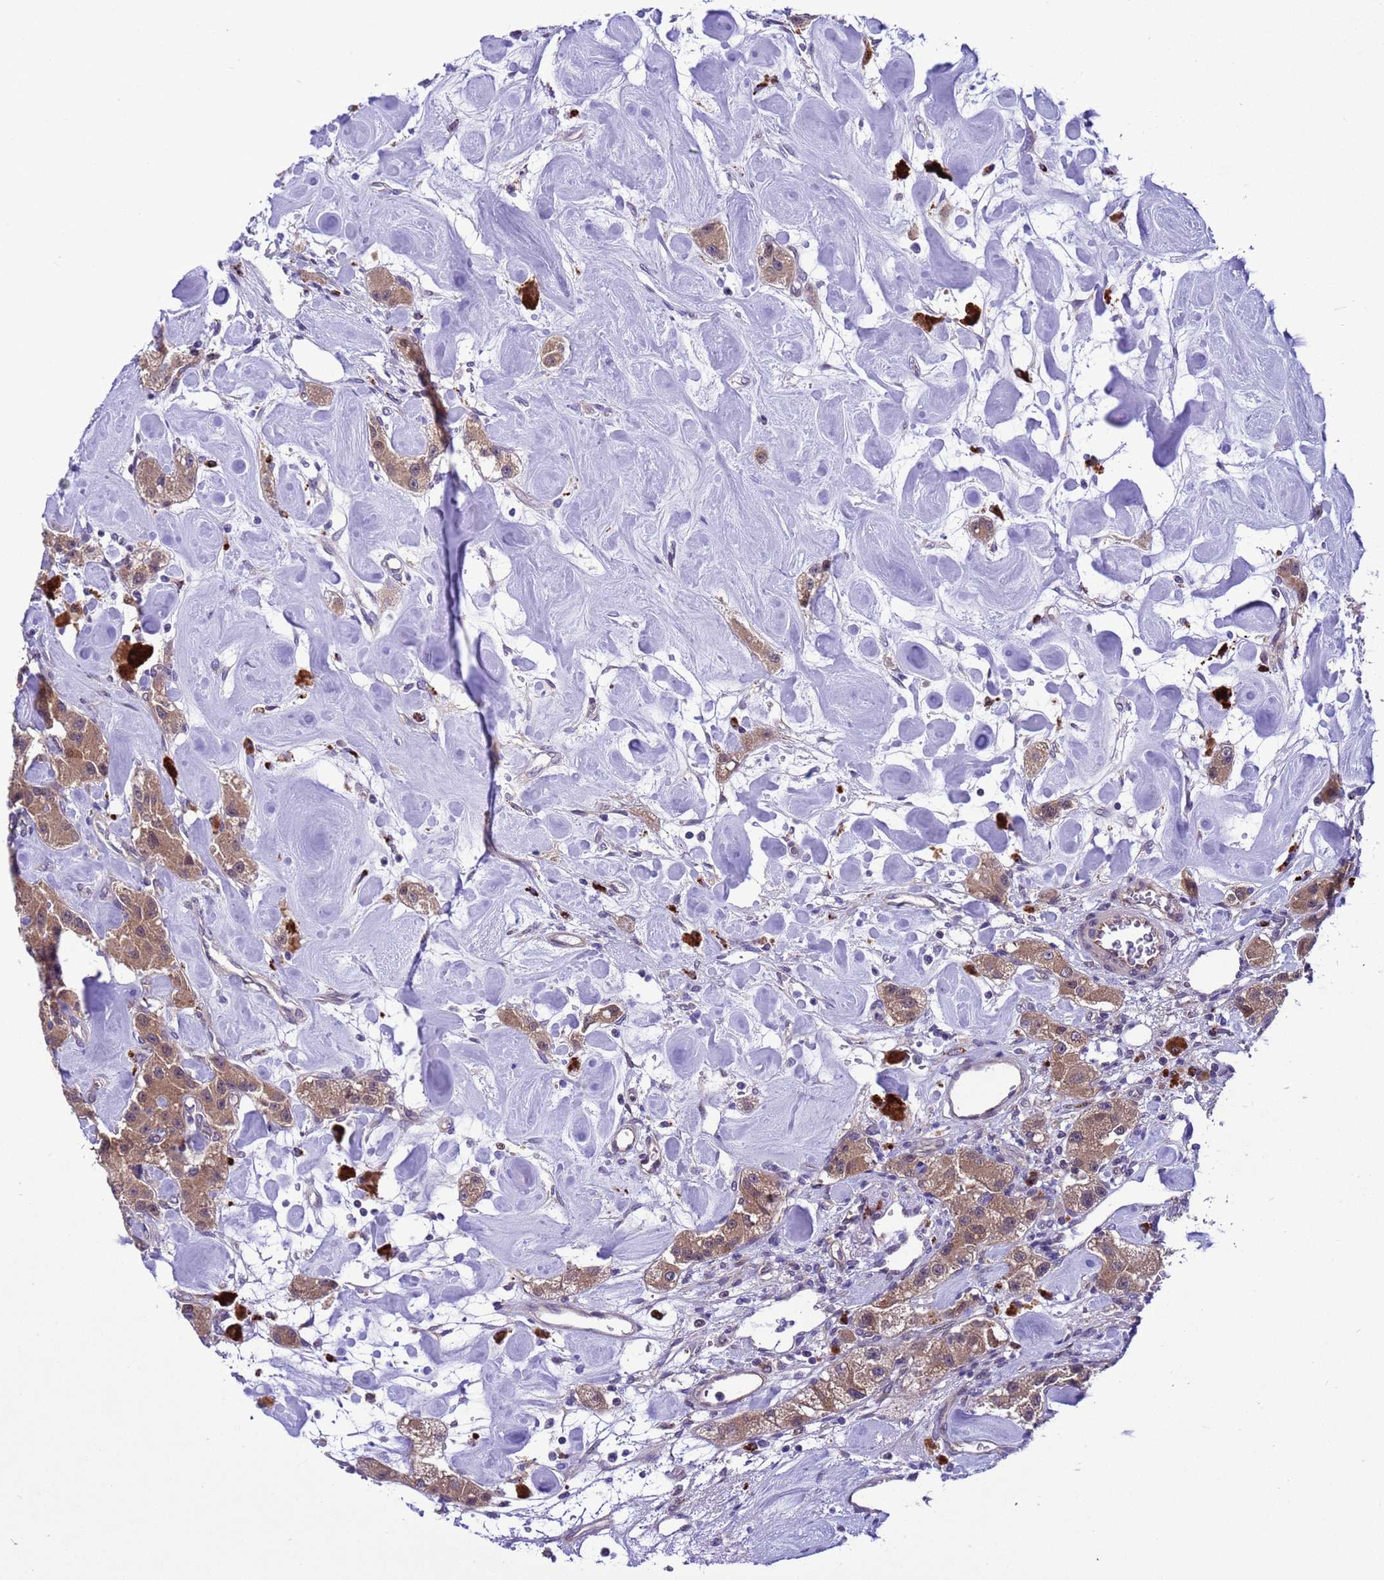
{"staining": {"intensity": "weak", "quantity": ">75%", "location": "cytoplasmic/membranous"}, "tissue": "carcinoid", "cell_type": "Tumor cells", "image_type": "cancer", "snomed": [{"axis": "morphology", "description": "Carcinoid, malignant, NOS"}, {"axis": "topography", "description": "Pancreas"}], "caption": "Carcinoid (malignant) was stained to show a protein in brown. There is low levels of weak cytoplasmic/membranous staining in approximately >75% of tumor cells.", "gene": "RASD1", "patient": {"sex": "male", "age": 41}}